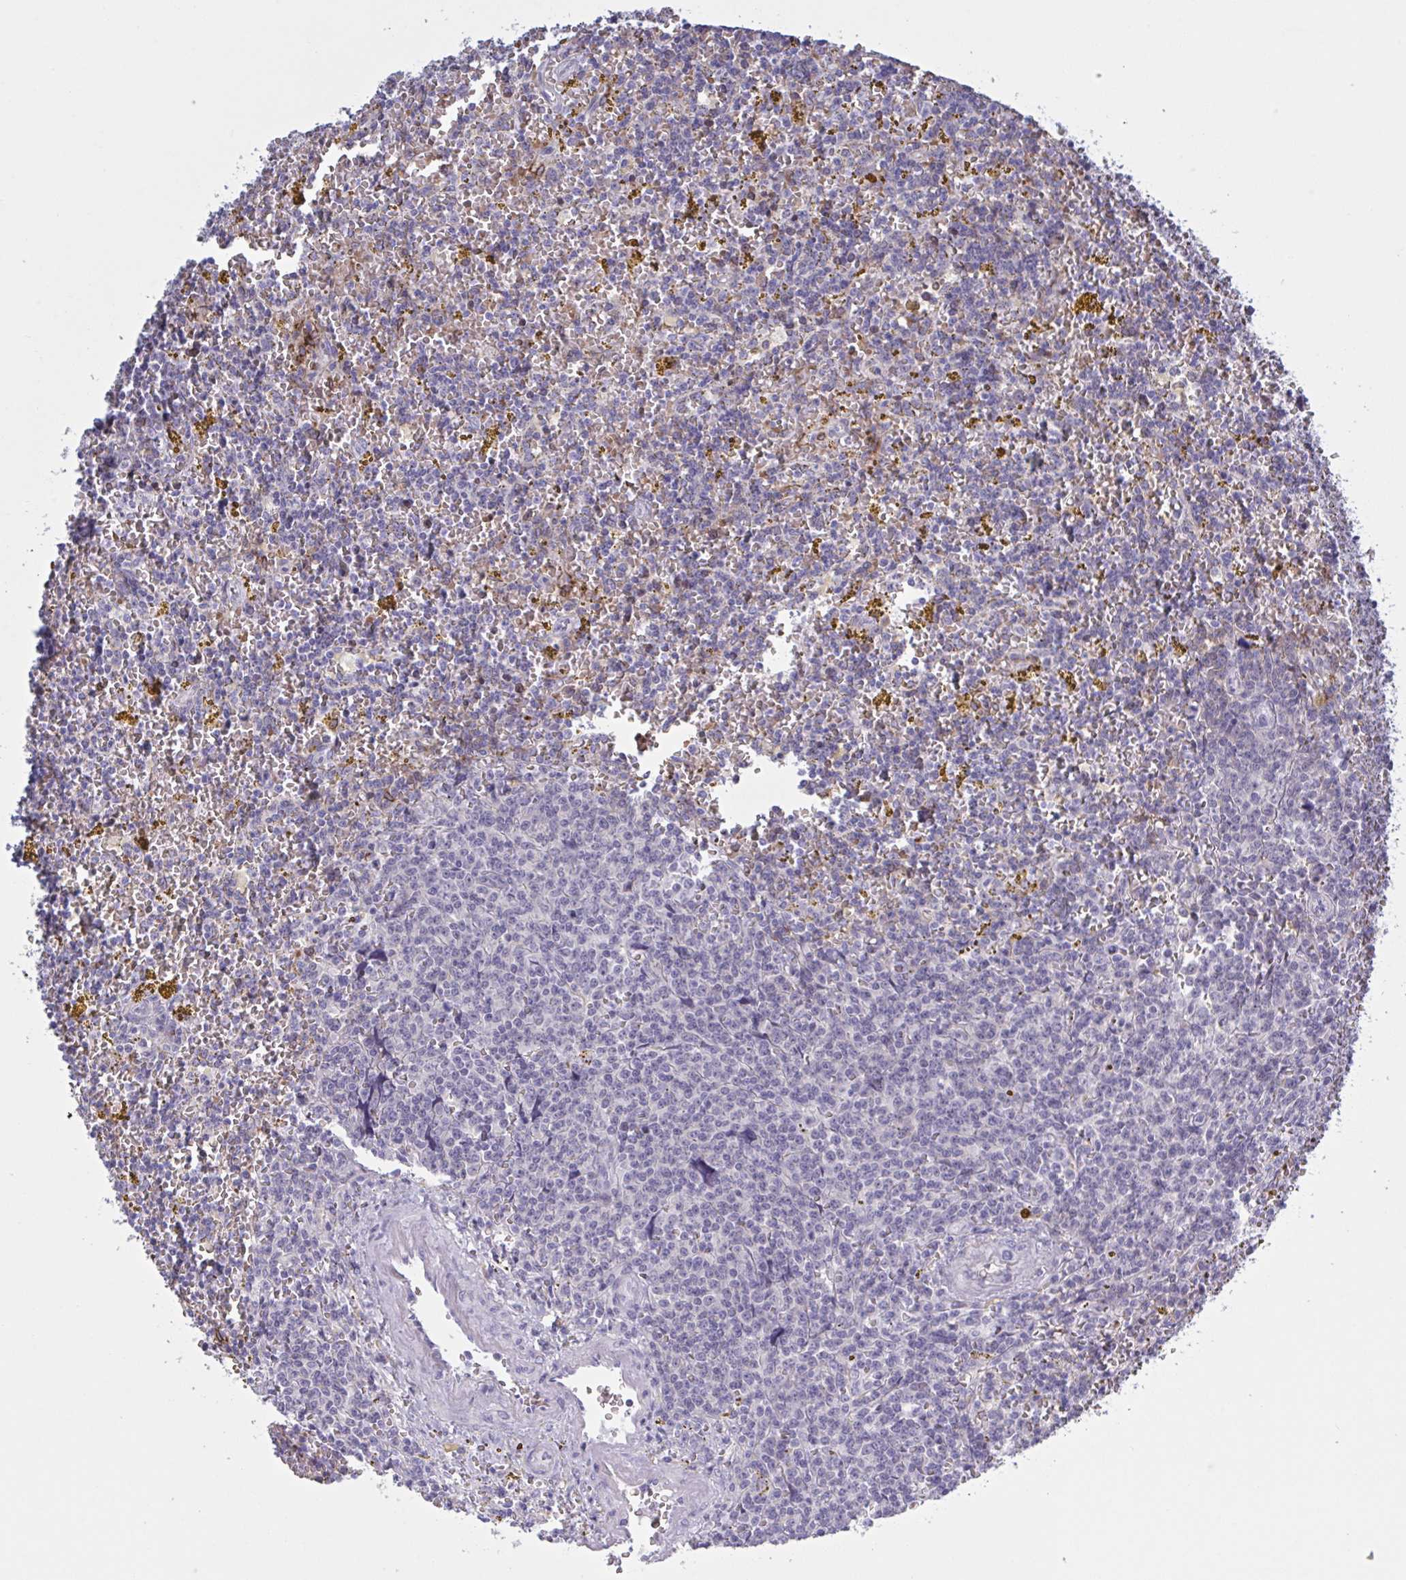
{"staining": {"intensity": "negative", "quantity": "none", "location": "none"}, "tissue": "lymphoma", "cell_type": "Tumor cells", "image_type": "cancer", "snomed": [{"axis": "morphology", "description": "Malignant lymphoma, non-Hodgkin's type, Low grade"}, {"axis": "topography", "description": "Spleen"}, {"axis": "topography", "description": "Lymph node"}], "caption": "IHC of human lymphoma exhibits no expression in tumor cells.", "gene": "HSD11B2", "patient": {"sex": "female", "age": 66}}